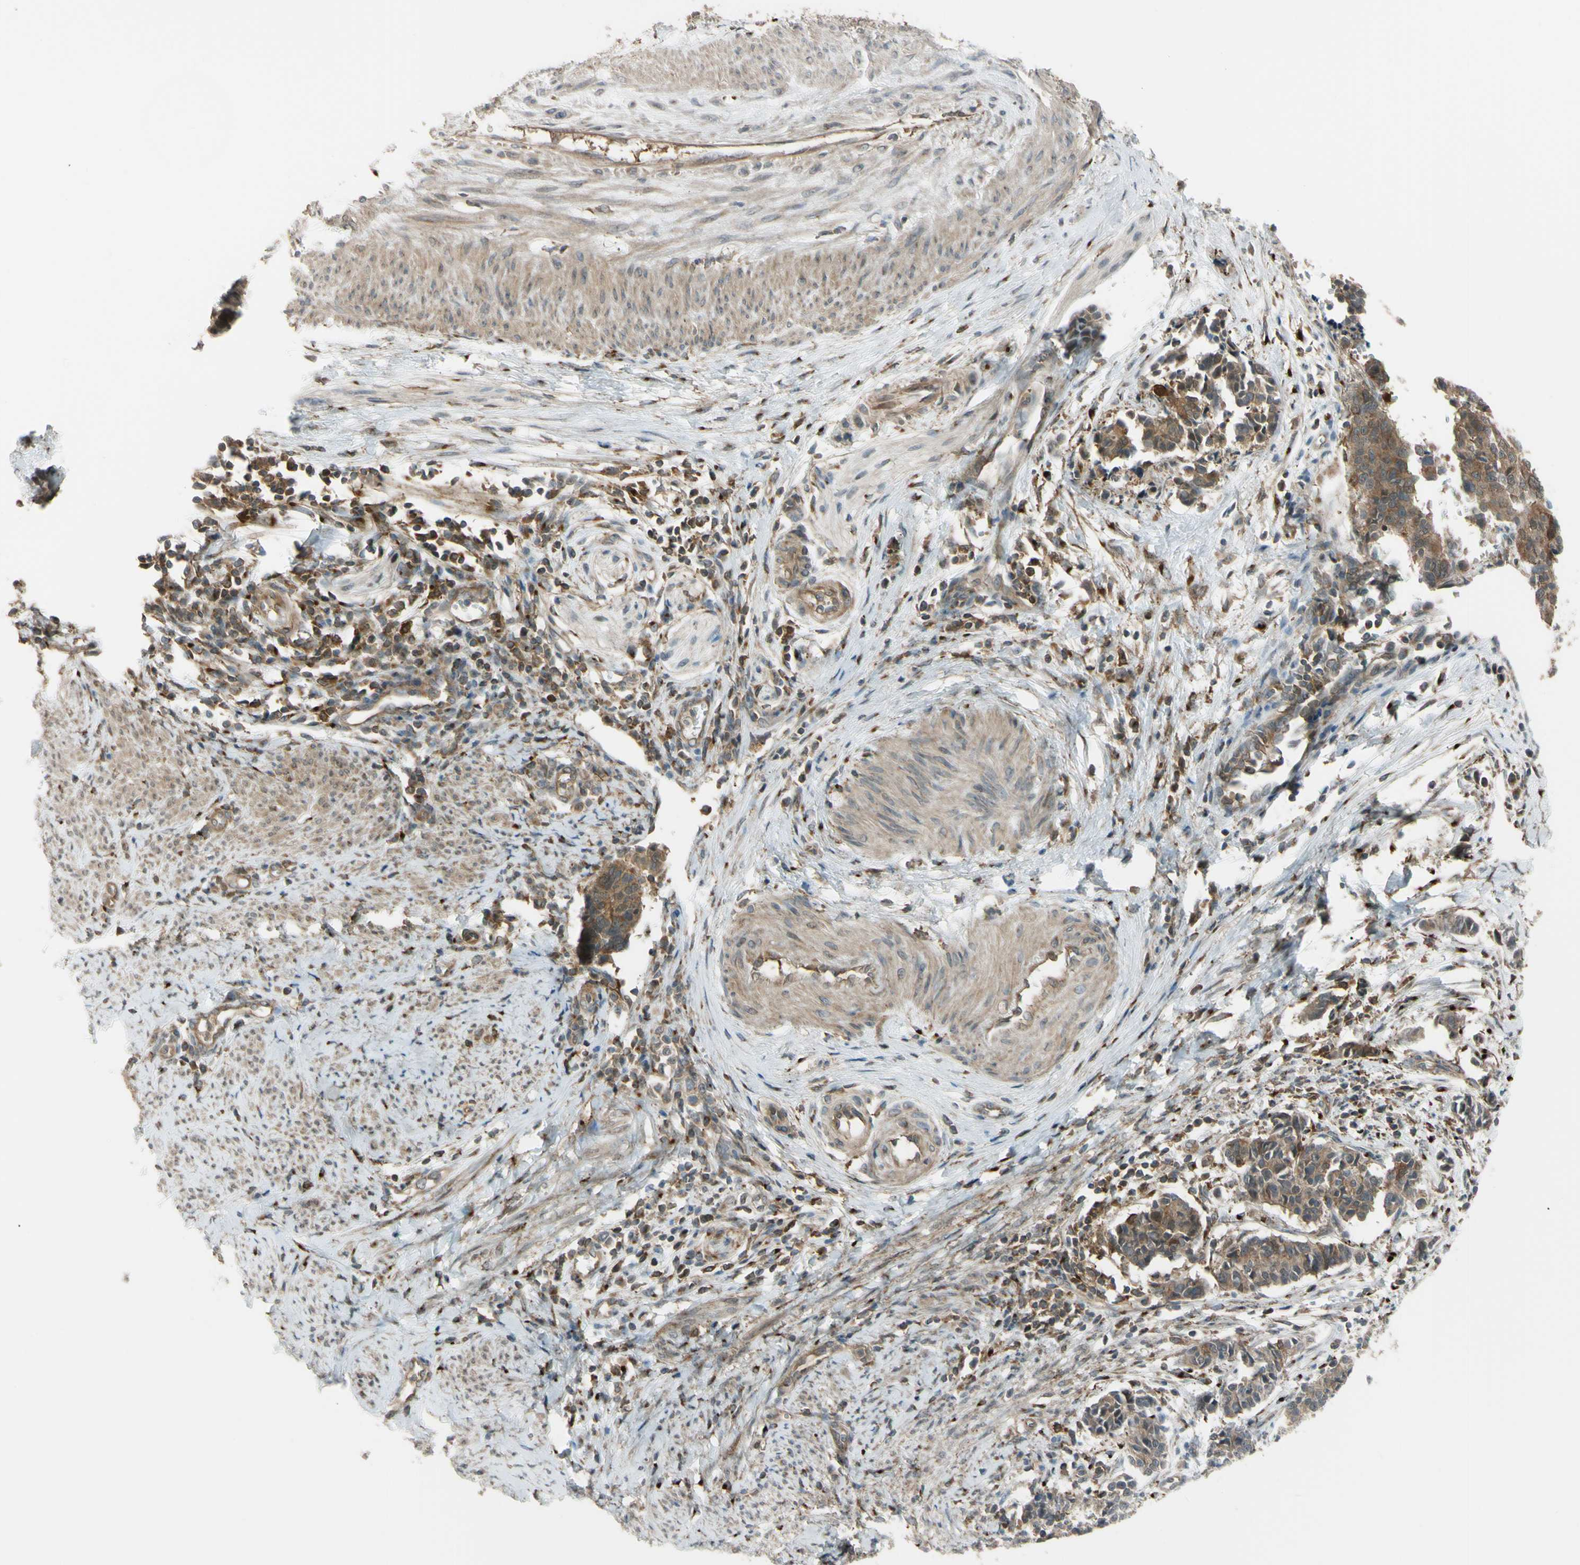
{"staining": {"intensity": "moderate", "quantity": ">75%", "location": "cytoplasmic/membranous"}, "tissue": "cervical cancer", "cell_type": "Tumor cells", "image_type": "cancer", "snomed": [{"axis": "morphology", "description": "Normal tissue, NOS"}, {"axis": "morphology", "description": "Squamous cell carcinoma, NOS"}, {"axis": "topography", "description": "Cervix"}], "caption": "There is medium levels of moderate cytoplasmic/membranous expression in tumor cells of cervical cancer, as demonstrated by immunohistochemical staining (brown color).", "gene": "FLII", "patient": {"sex": "female", "age": 35}}